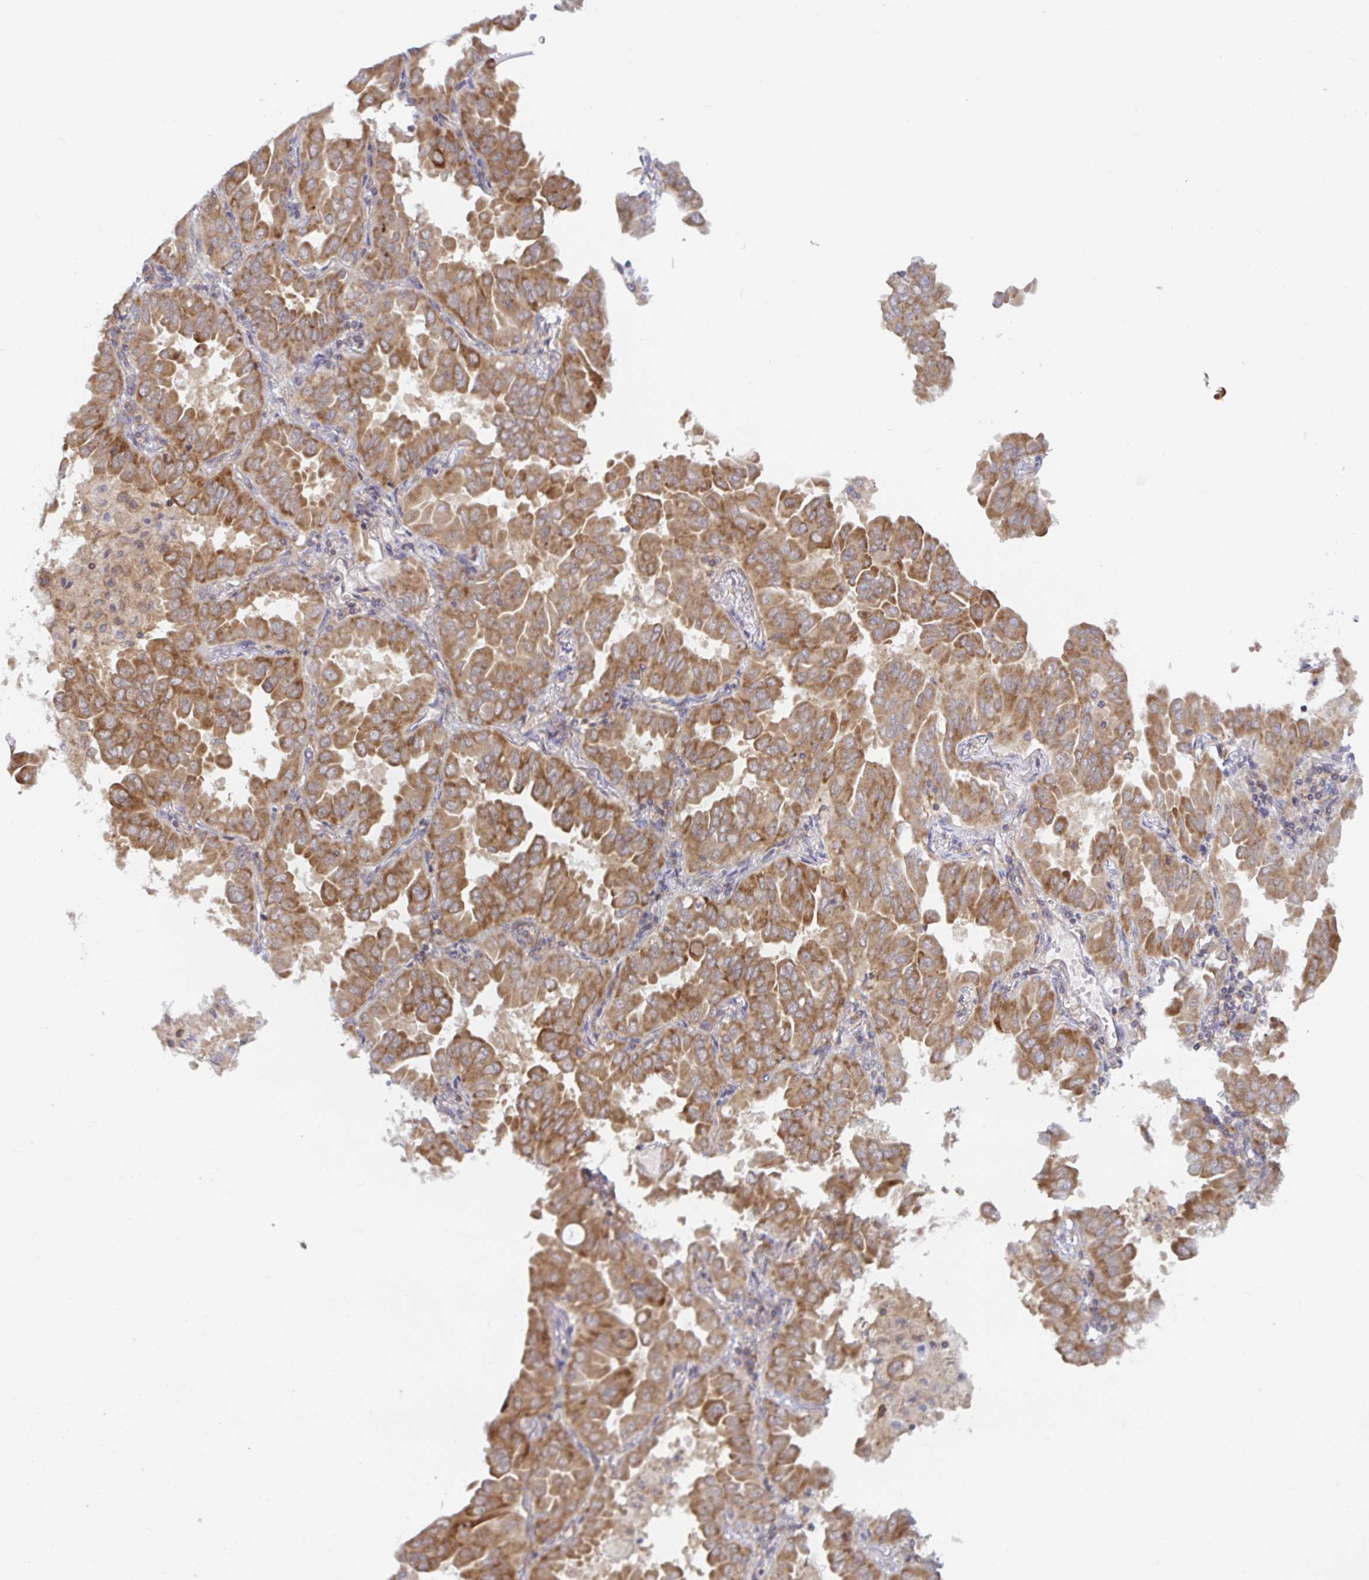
{"staining": {"intensity": "moderate", "quantity": ">75%", "location": "cytoplasmic/membranous"}, "tissue": "lung cancer", "cell_type": "Tumor cells", "image_type": "cancer", "snomed": [{"axis": "morphology", "description": "Adenocarcinoma, NOS"}, {"axis": "topography", "description": "Lung"}], "caption": "IHC histopathology image of human lung cancer (adenocarcinoma) stained for a protein (brown), which displays medium levels of moderate cytoplasmic/membranous staining in approximately >75% of tumor cells.", "gene": "LARP1", "patient": {"sex": "male", "age": 64}}